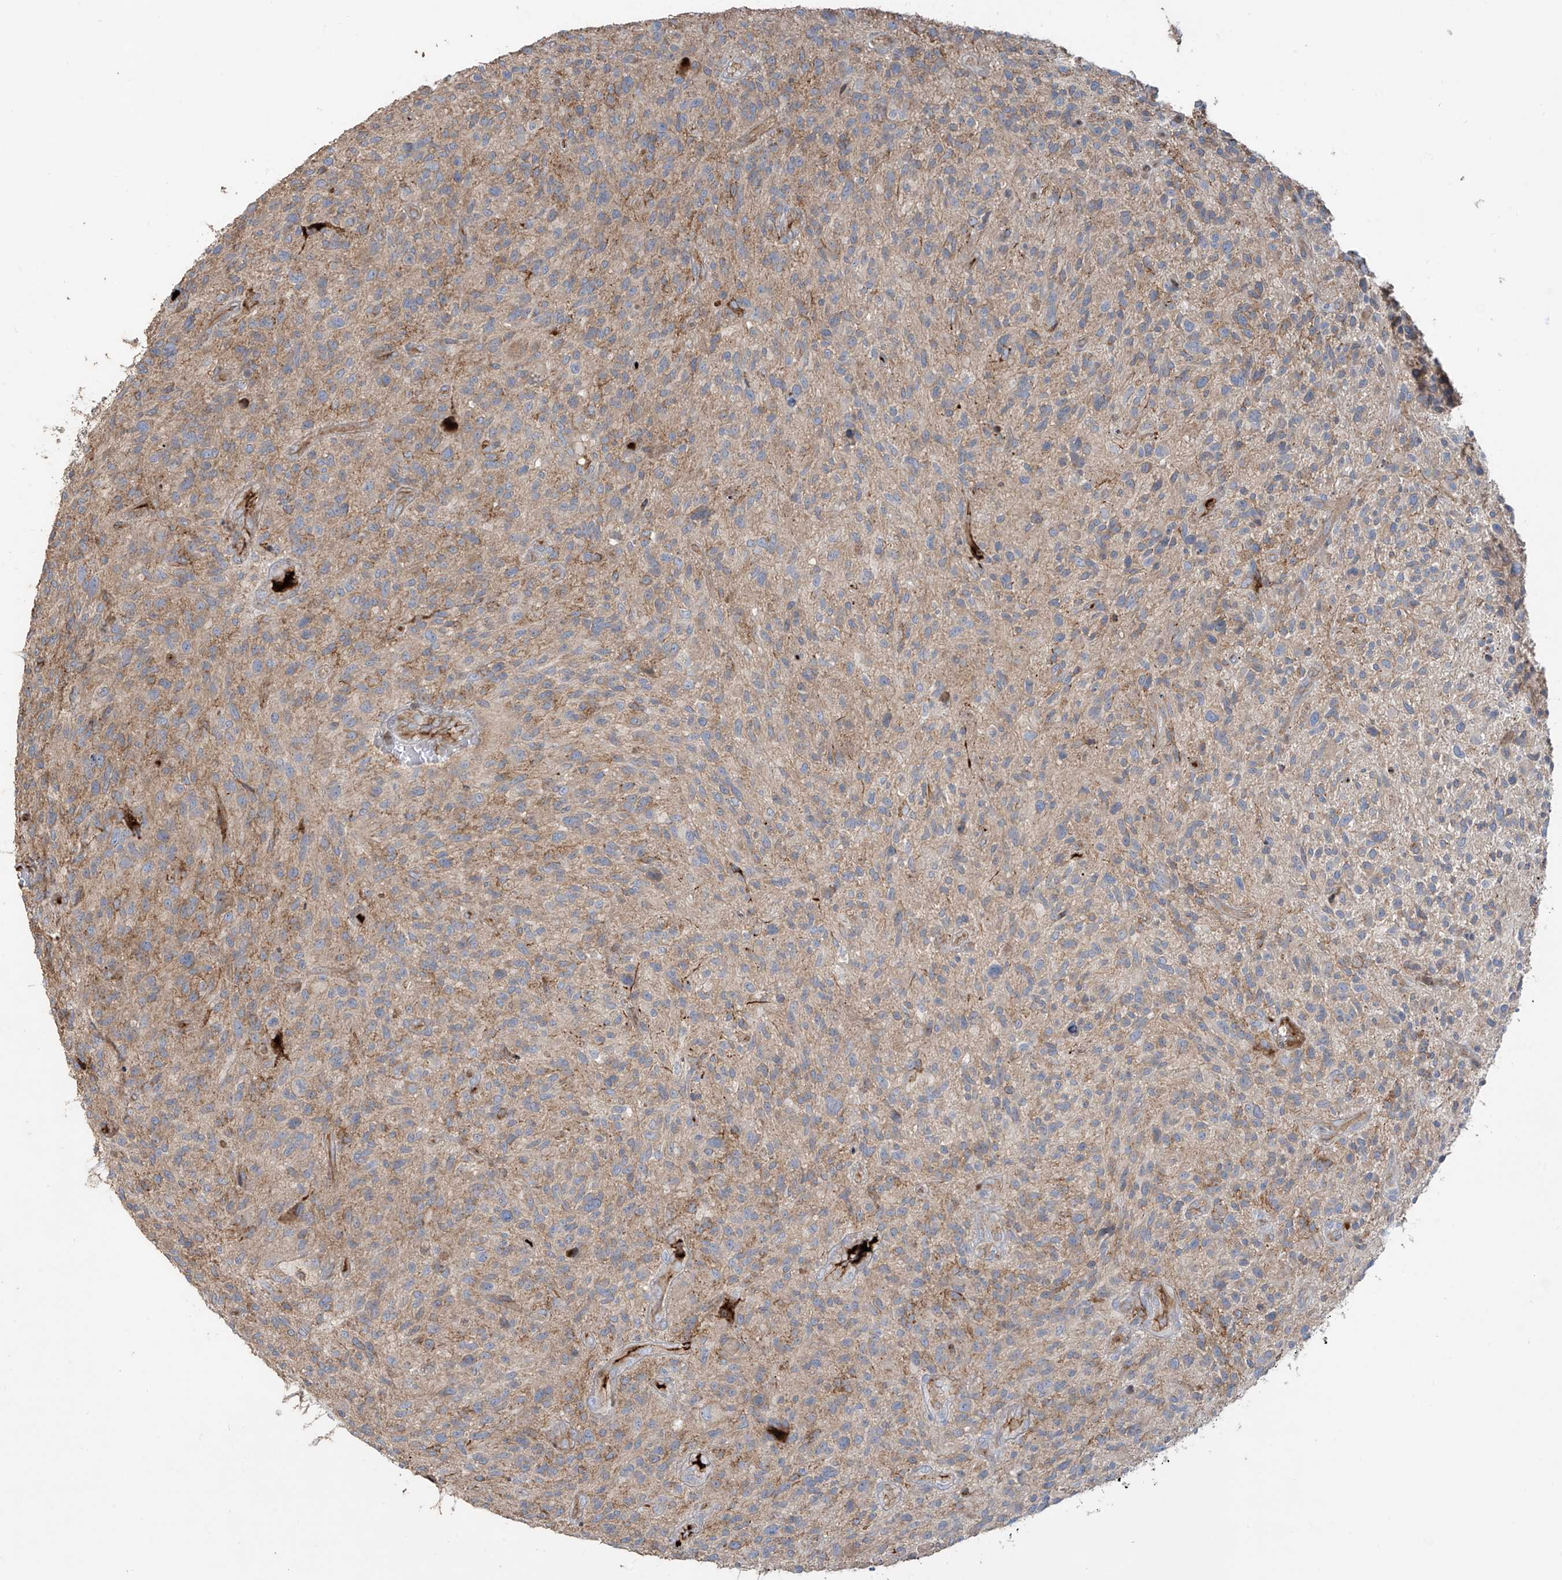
{"staining": {"intensity": "negative", "quantity": "none", "location": "none"}, "tissue": "glioma", "cell_type": "Tumor cells", "image_type": "cancer", "snomed": [{"axis": "morphology", "description": "Glioma, malignant, High grade"}, {"axis": "topography", "description": "Brain"}], "caption": "Human glioma stained for a protein using immunohistochemistry (IHC) demonstrates no positivity in tumor cells.", "gene": "ABTB1", "patient": {"sex": "male", "age": 47}}